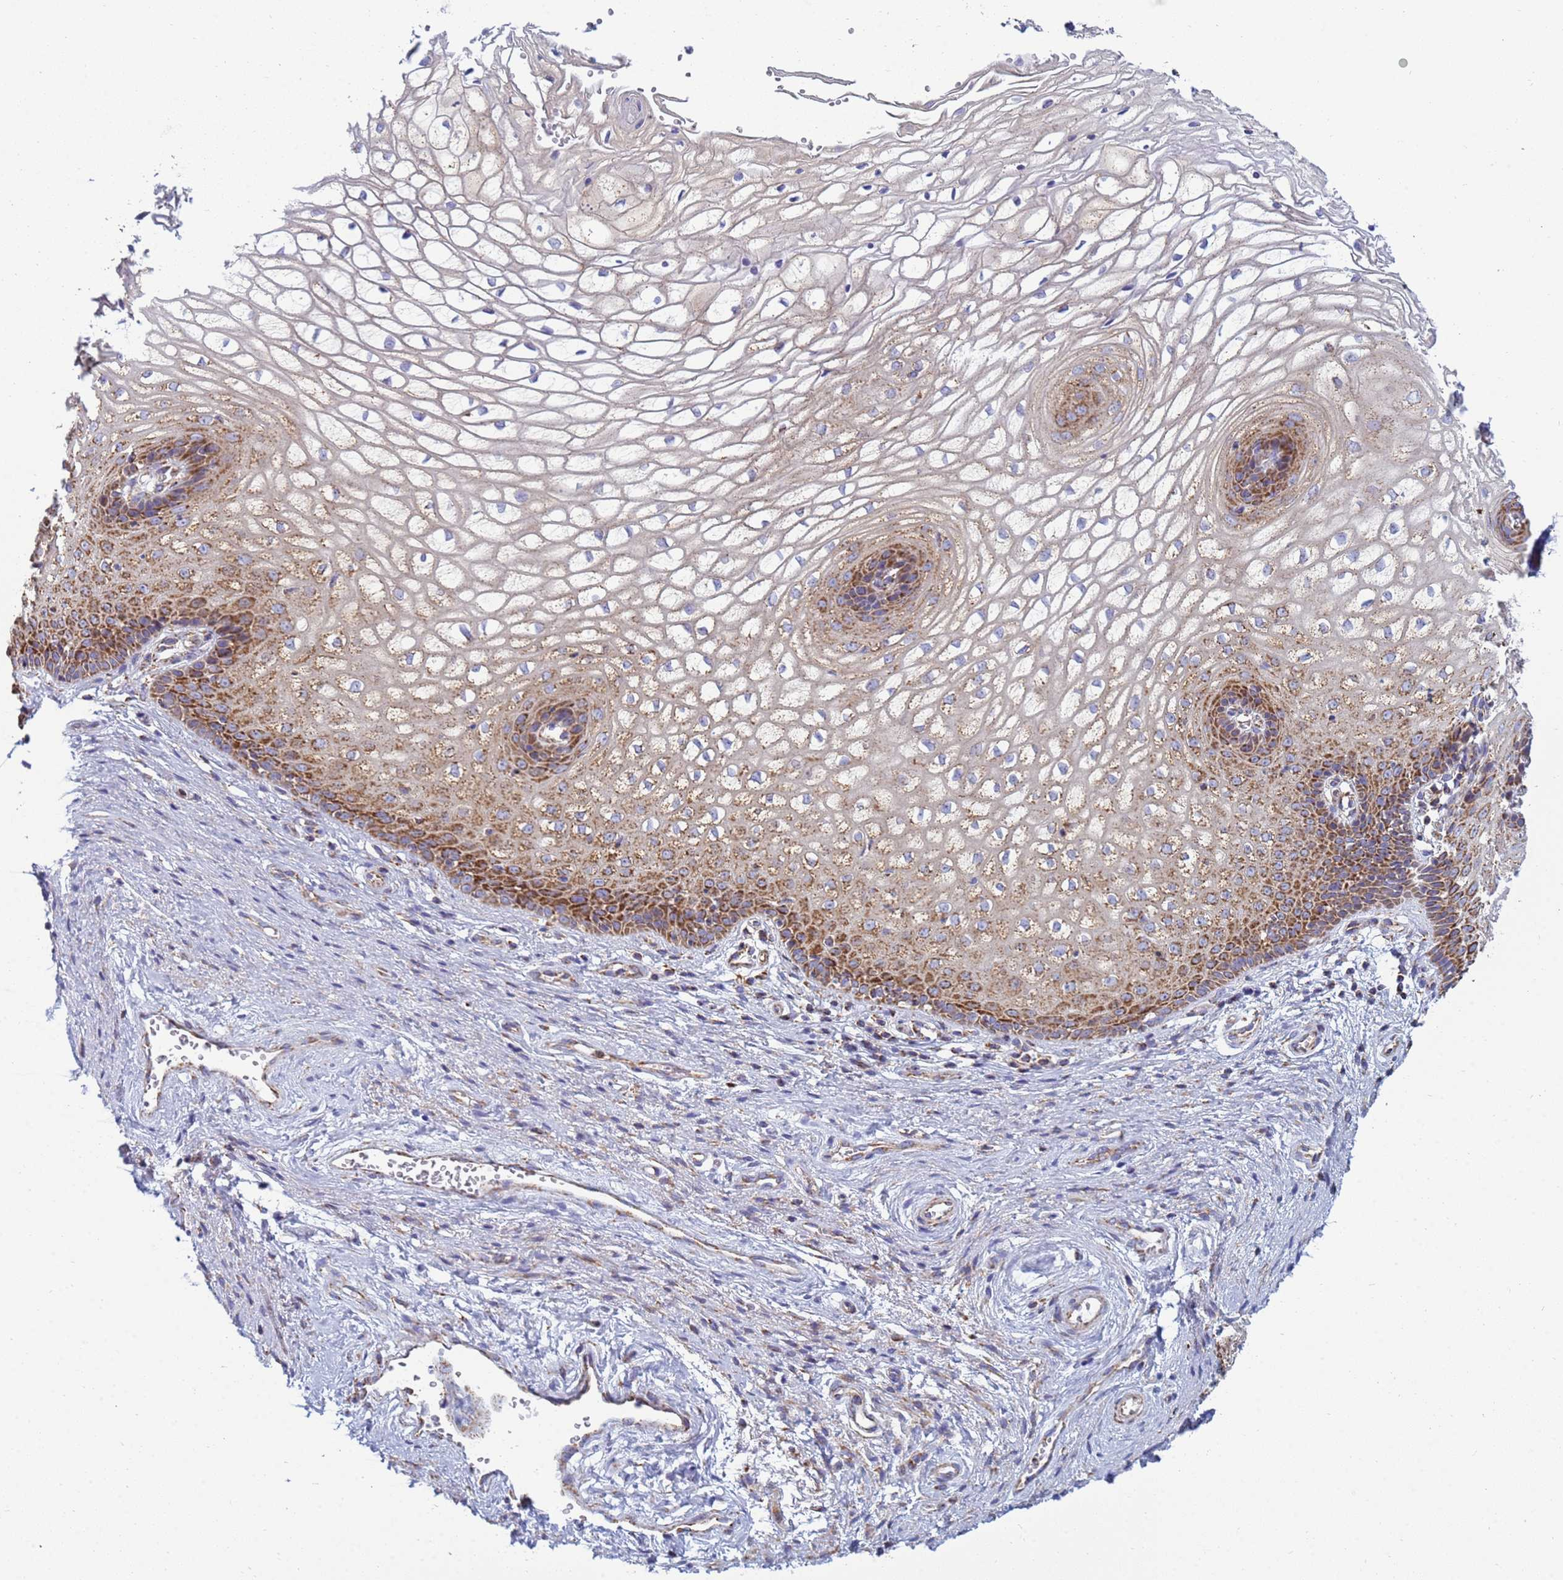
{"staining": {"intensity": "strong", "quantity": "25%-75%", "location": "cytoplasmic/membranous"}, "tissue": "vagina", "cell_type": "Squamous epithelial cells", "image_type": "normal", "snomed": [{"axis": "morphology", "description": "Normal tissue, NOS"}, {"axis": "topography", "description": "Vagina"}], "caption": "Brown immunohistochemical staining in unremarkable vagina exhibits strong cytoplasmic/membranous positivity in about 25%-75% of squamous epithelial cells. The staining was performed using DAB (3,3'-diaminobenzidine), with brown indicating positive protein expression. Nuclei are stained blue with hematoxylin.", "gene": "COQ4", "patient": {"sex": "female", "age": 34}}